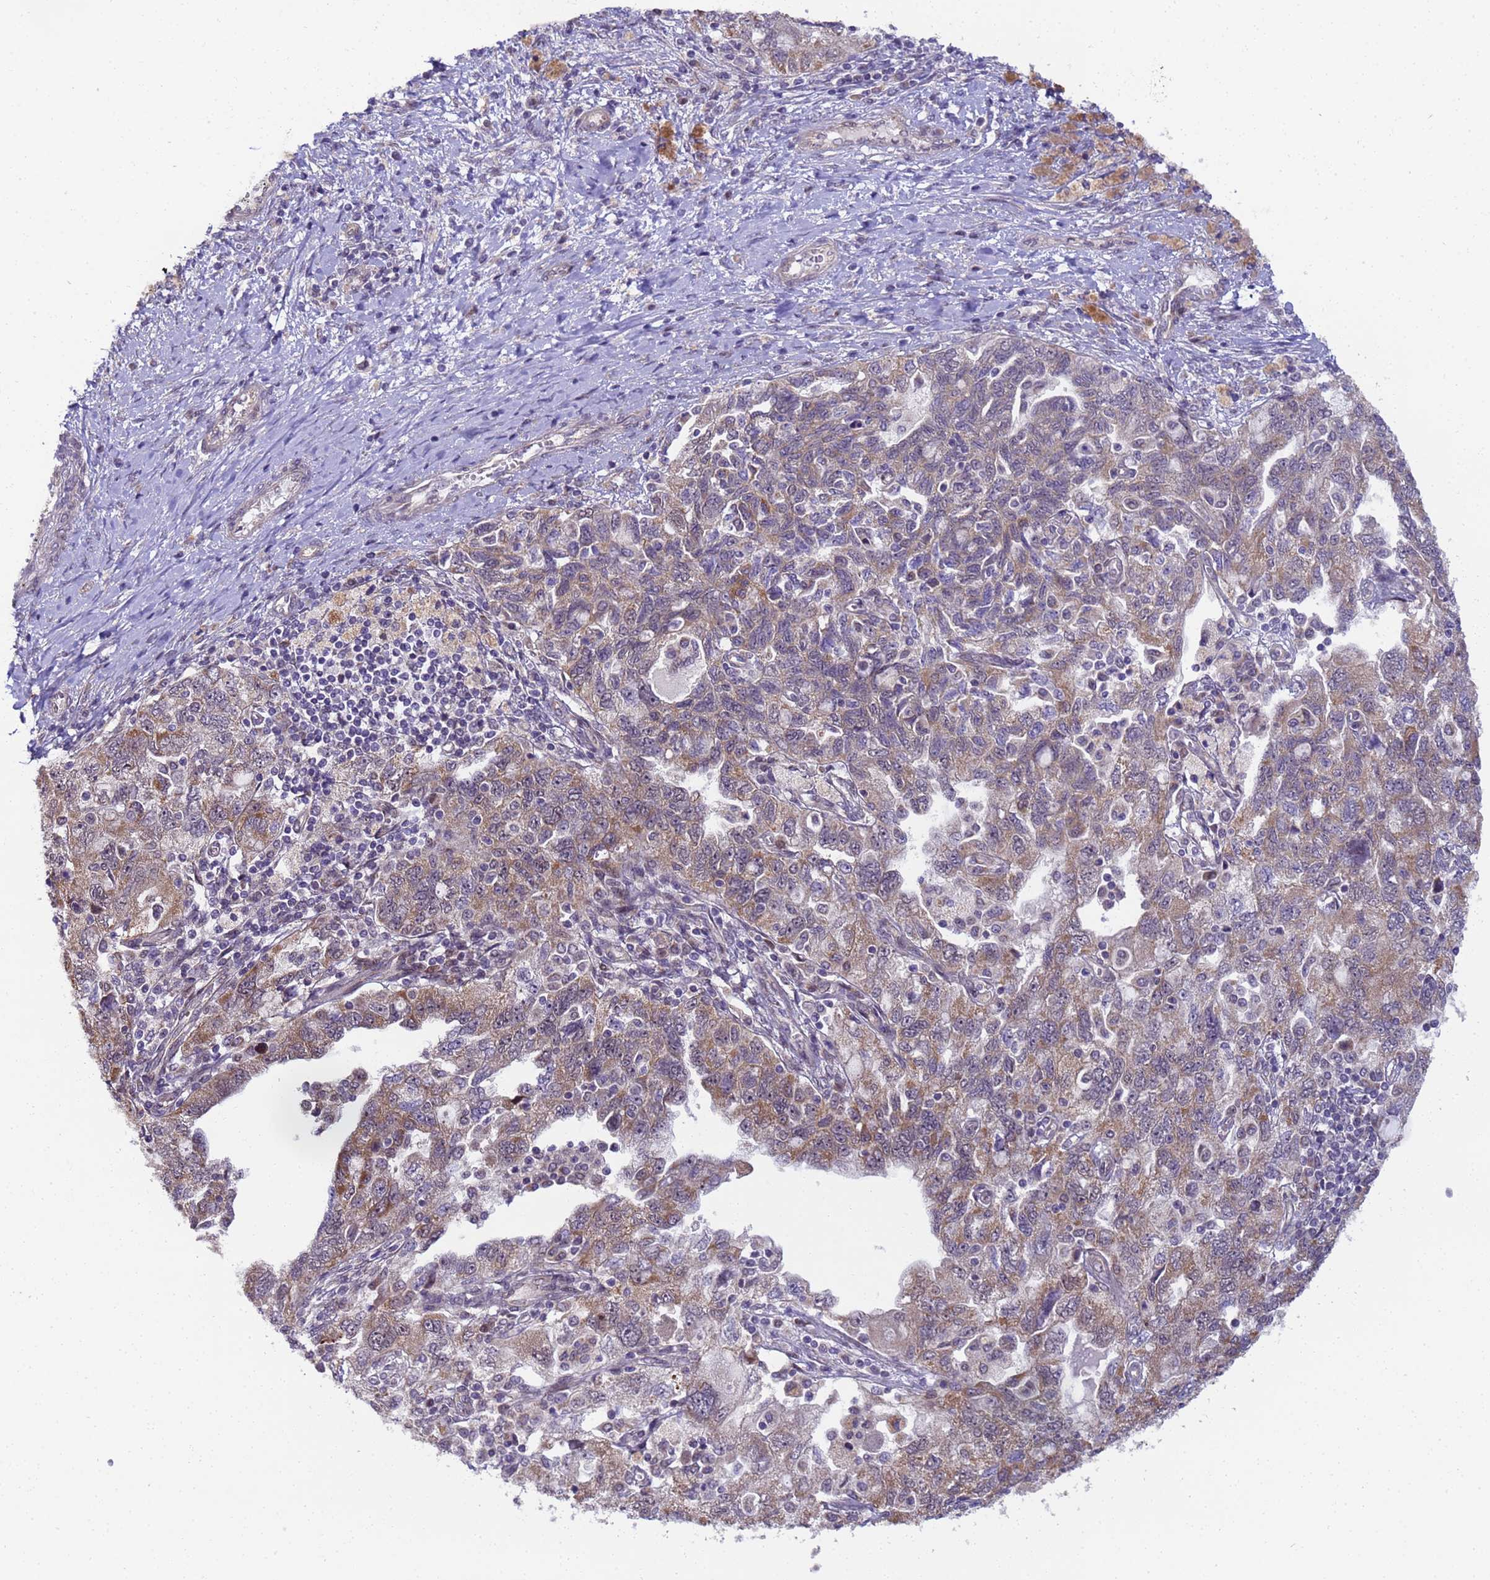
{"staining": {"intensity": "moderate", "quantity": "25%-75%", "location": "cytoplasmic/membranous"}, "tissue": "ovarian cancer", "cell_type": "Tumor cells", "image_type": "cancer", "snomed": [{"axis": "morphology", "description": "Carcinoma, NOS"}, {"axis": "morphology", "description": "Cystadenocarcinoma, serous, NOS"}, {"axis": "topography", "description": "Ovary"}], "caption": "The micrograph demonstrates immunohistochemical staining of ovarian serous cystadenocarcinoma. There is moderate cytoplasmic/membranous staining is appreciated in approximately 25%-75% of tumor cells. Nuclei are stained in blue.", "gene": "RAPGEF3", "patient": {"sex": "female", "age": 69}}